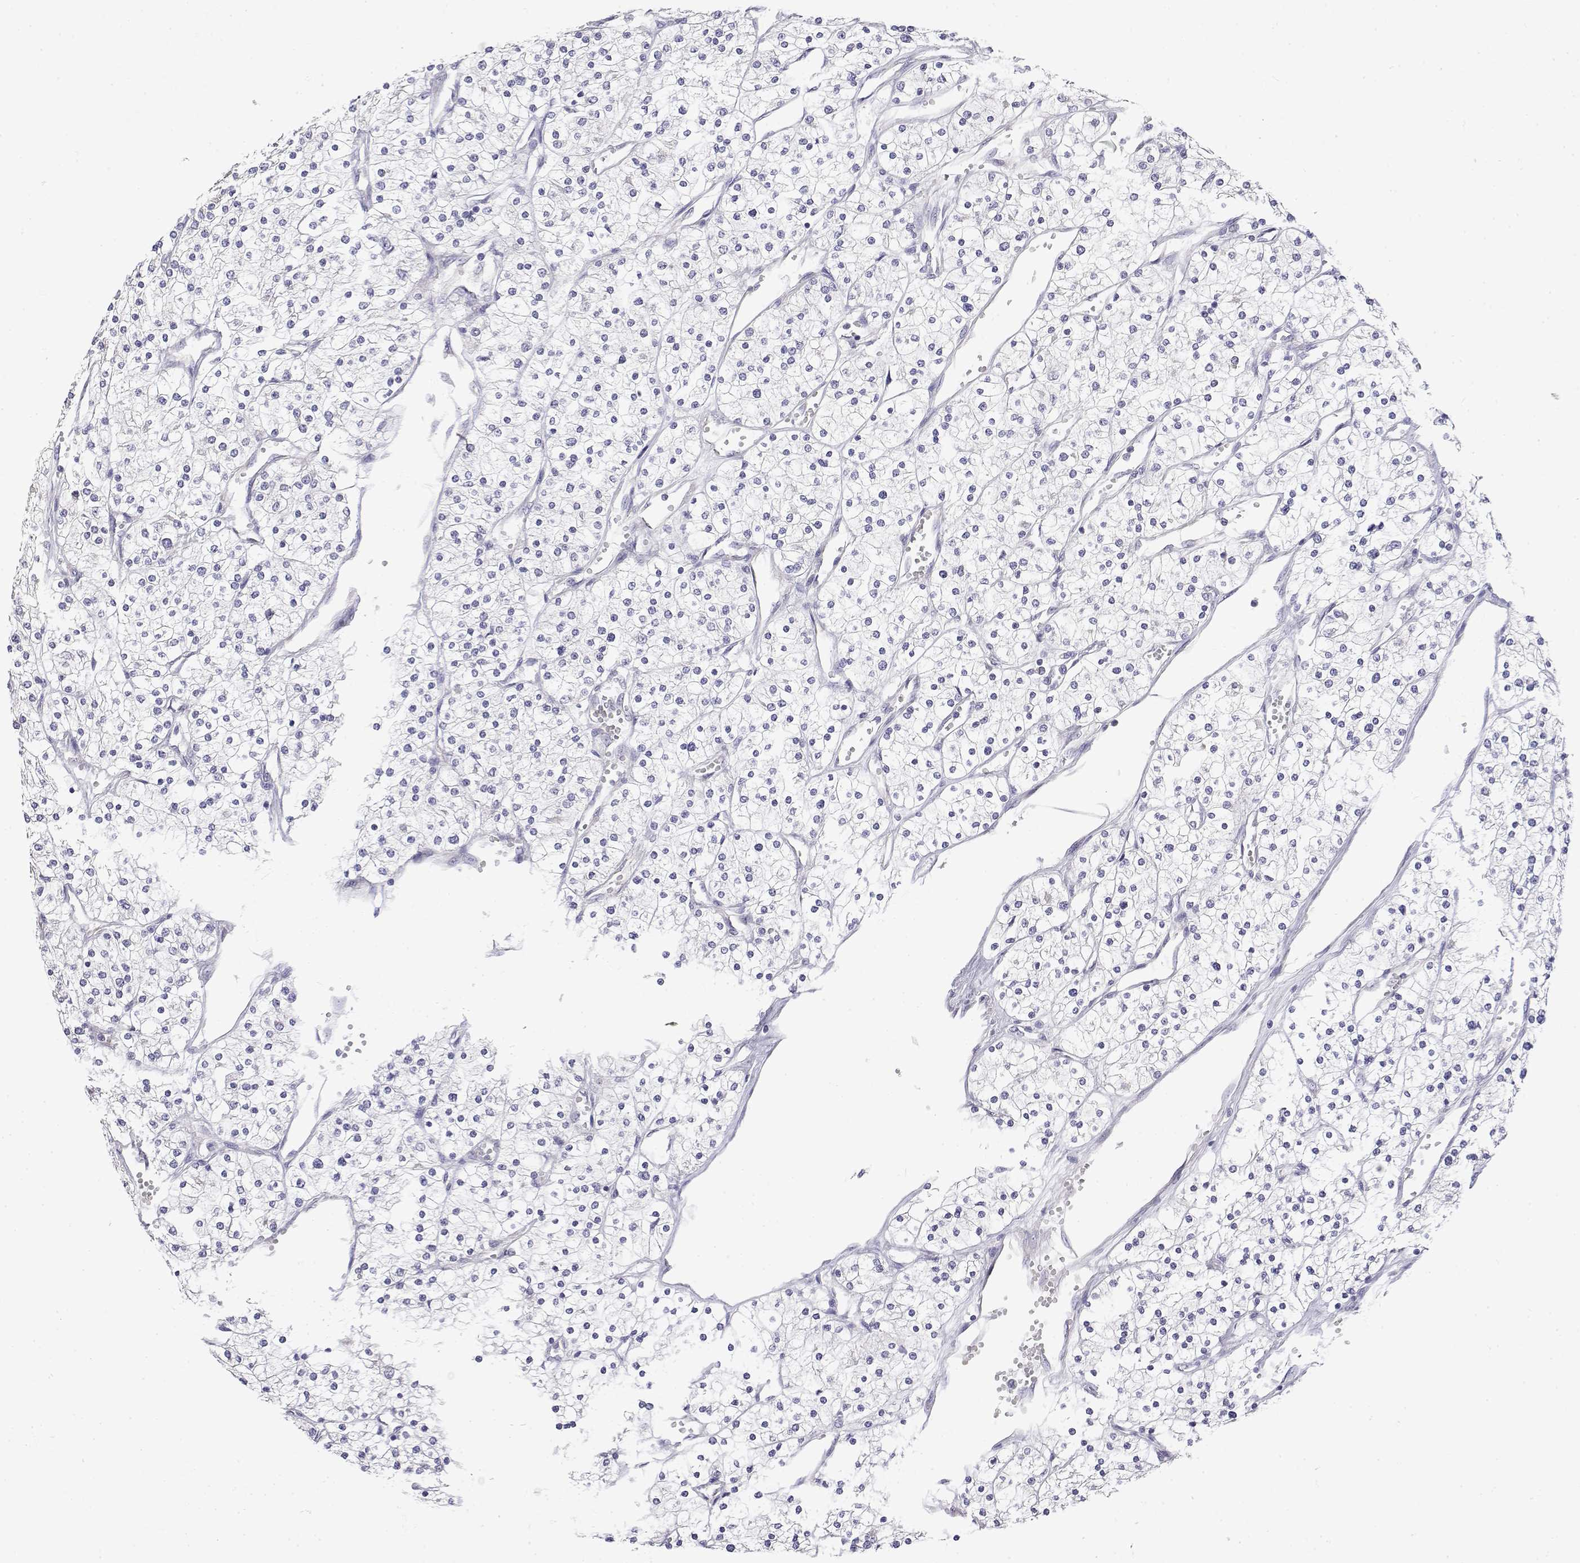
{"staining": {"intensity": "negative", "quantity": "none", "location": "none"}, "tissue": "renal cancer", "cell_type": "Tumor cells", "image_type": "cancer", "snomed": [{"axis": "morphology", "description": "Adenocarcinoma, NOS"}, {"axis": "topography", "description": "Kidney"}], "caption": "Tumor cells show no significant protein expression in adenocarcinoma (renal).", "gene": "LY6D", "patient": {"sex": "male", "age": 80}}